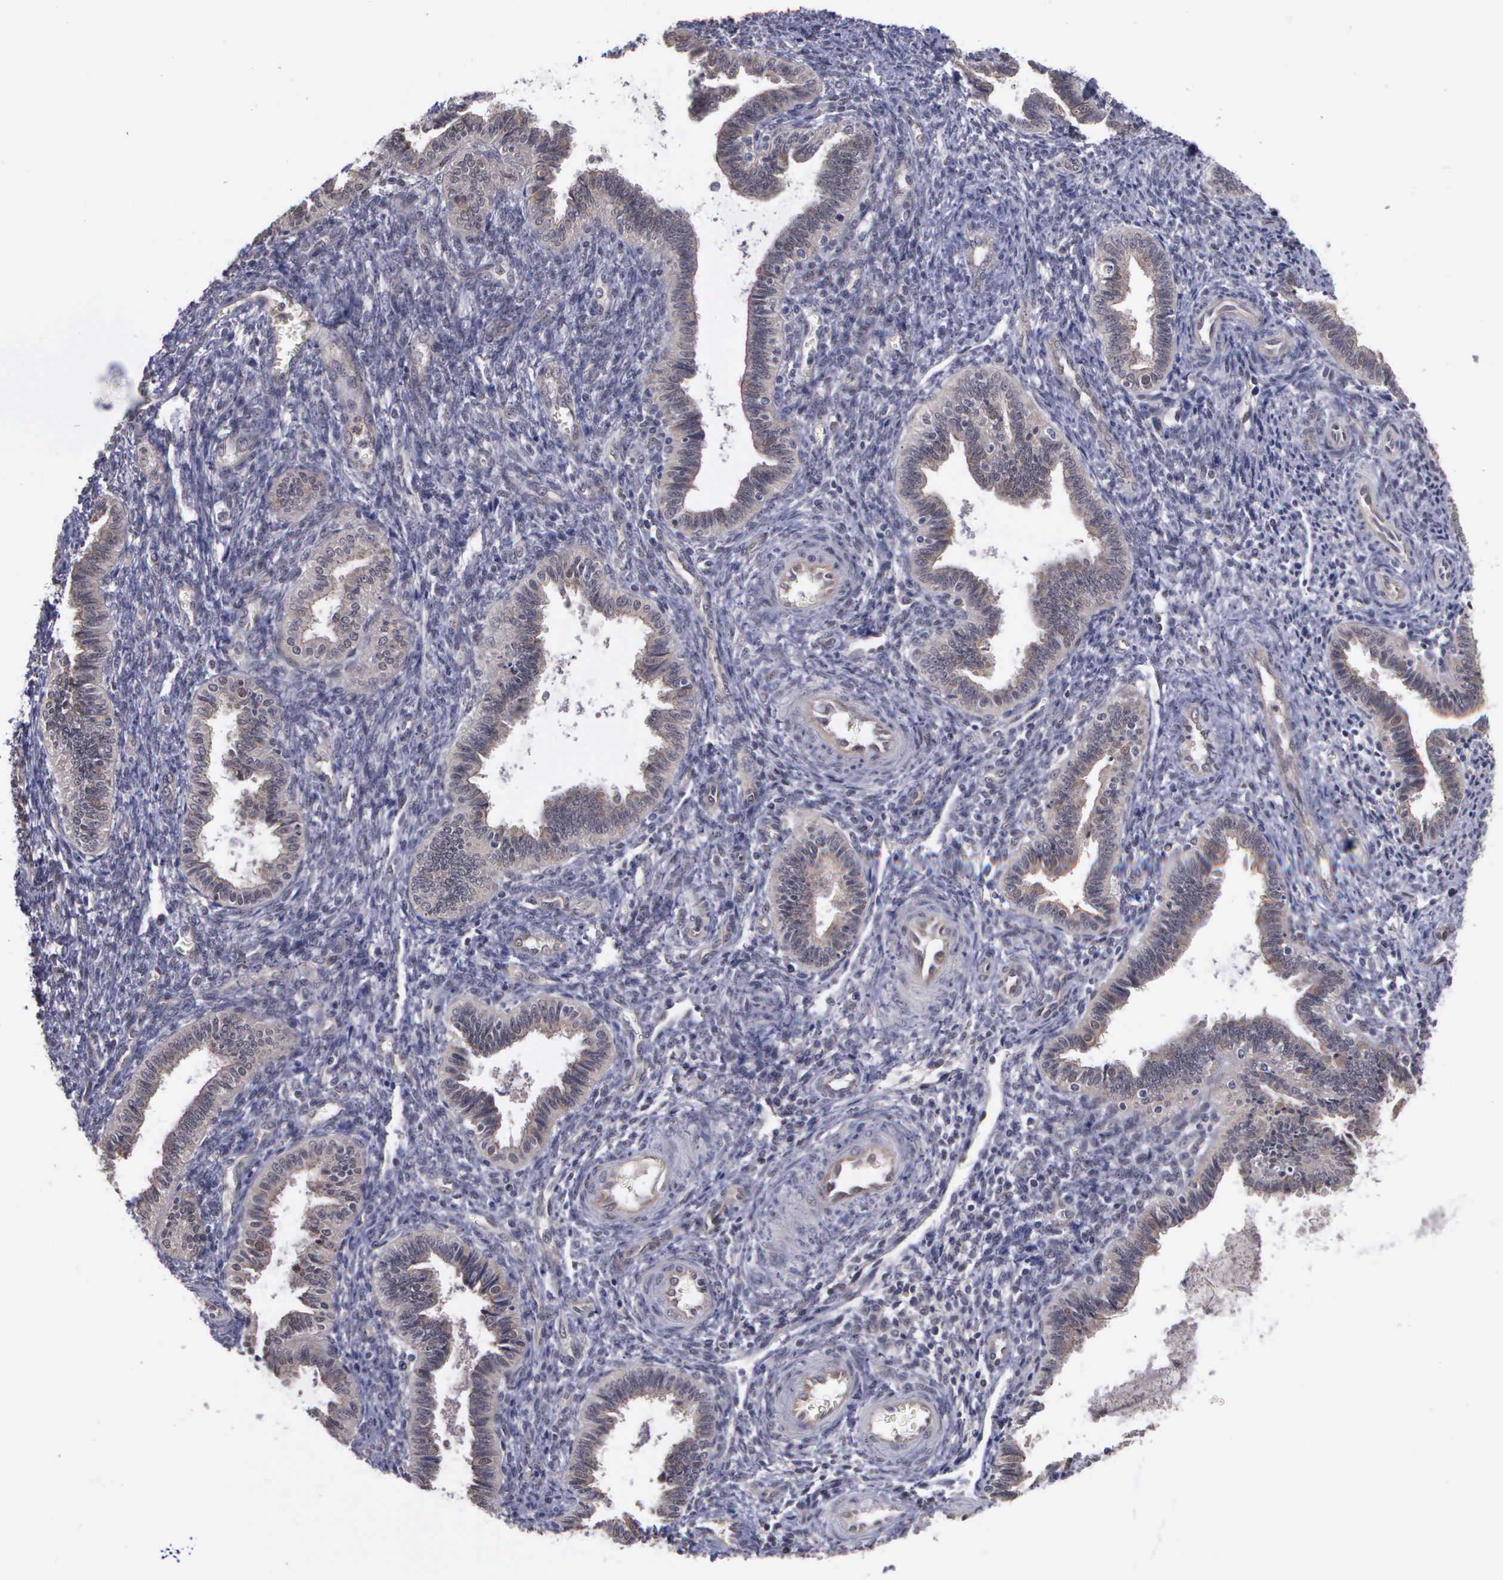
{"staining": {"intensity": "weak", "quantity": "<25%", "location": "cytoplasmic/membranous"}, "tissue": "endometrium", "cell_type": "Cells in endometrial stroma", "image_type": "normal", "snomed": [{"axis": "morphology", "description": "Normal tissue, NOS"}, {"axis": "topography", "description": "Endometrium"}], "caption": "This image is of benign endometrium stained with IHC to label a protein in brown with the nuclei are counter-stained blue. There is no staining in cells in endometrial stroma. The staining is performed using DAB brown chromogen with nuclei counter-stained in using hematoxylin.", "gene": "MAP3K9", "patient": {"sex": "female", "age": 36}}